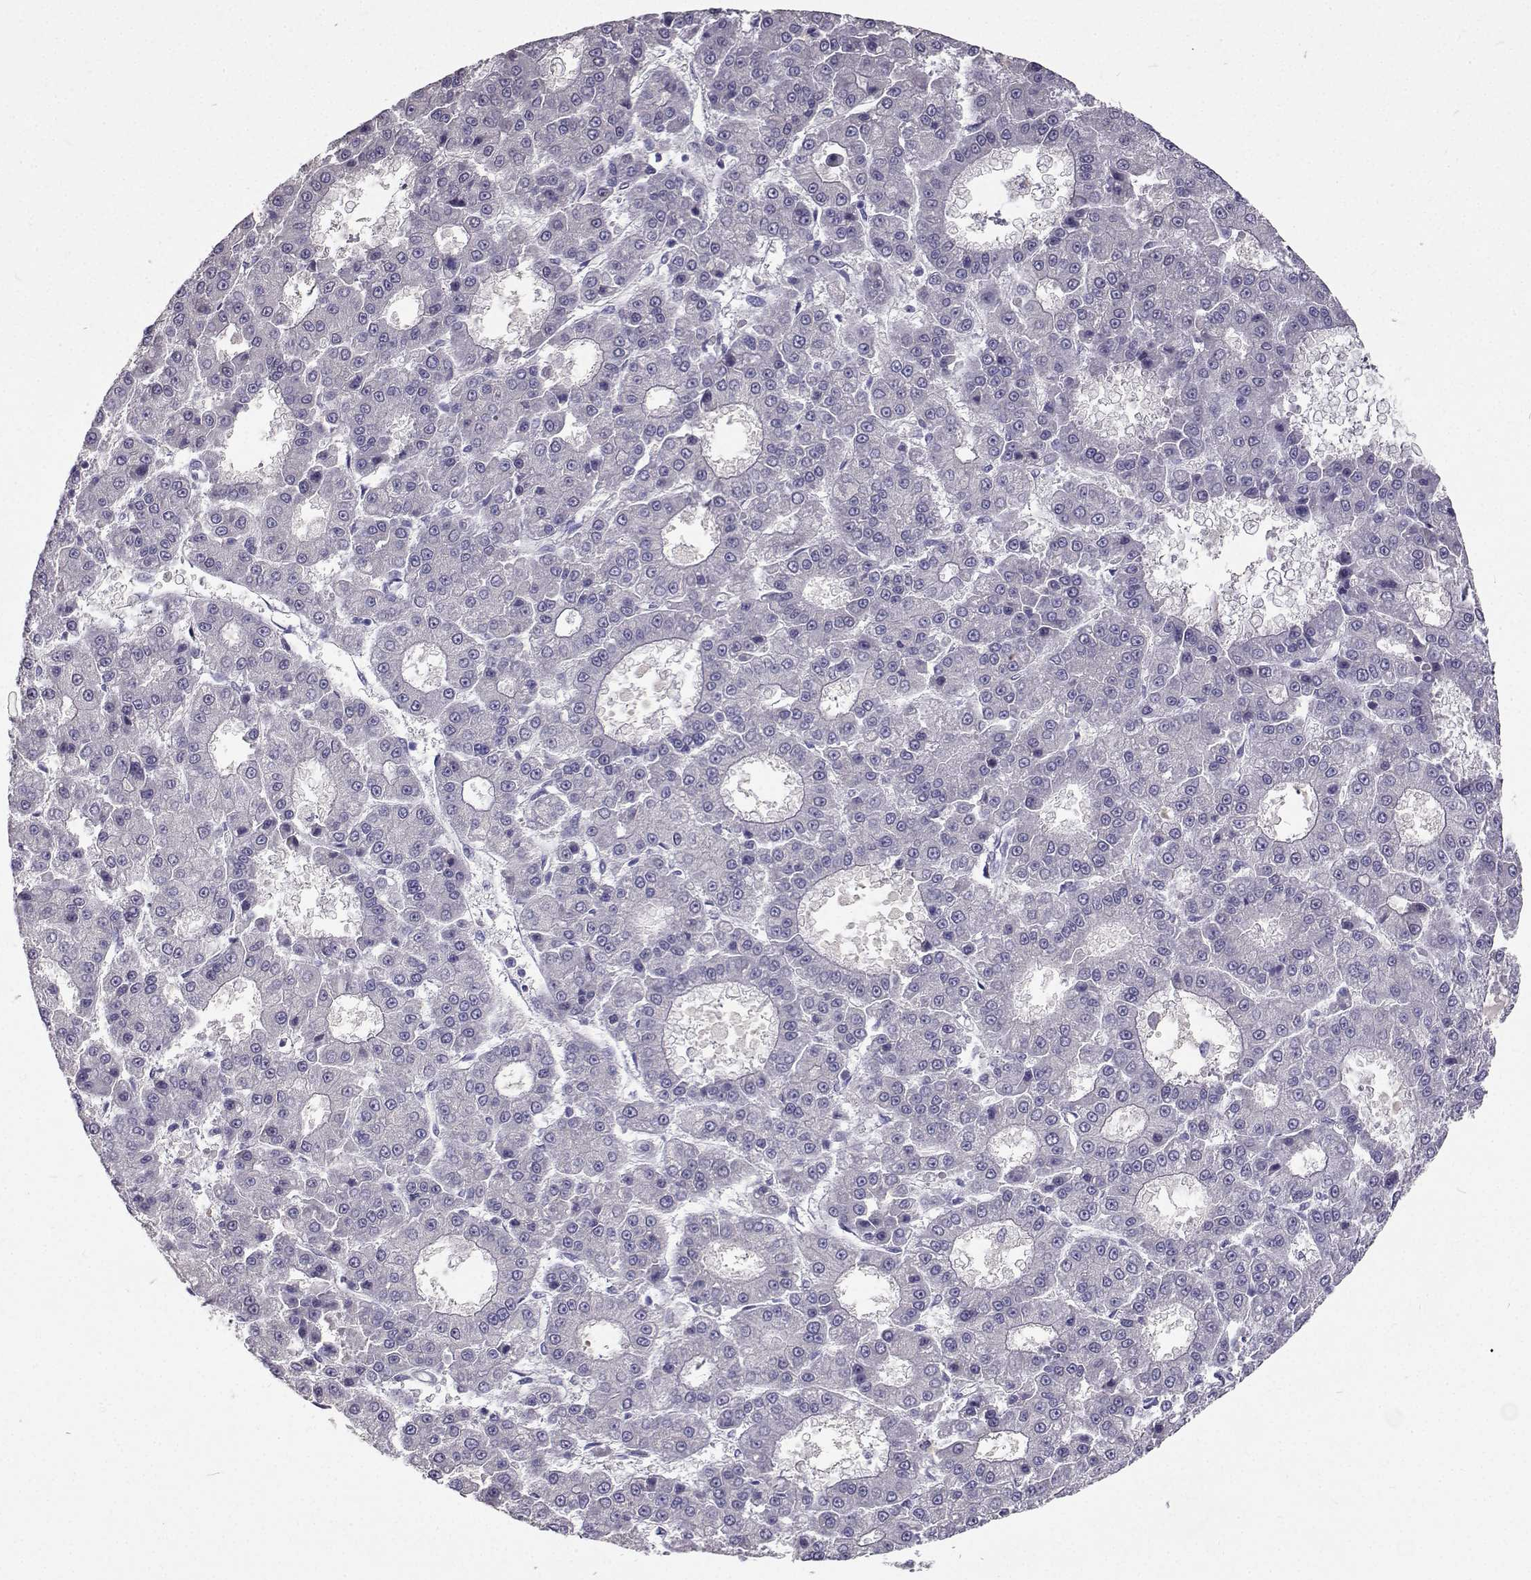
{"staining": {"intensity": "negative", "quantity": "none", "location": "none"}, "tissue": "liver cancer", "cell_type": "Tumor cells", "image_type": "cancer", "snomed": [{"axis": "morphology", "description": "Carcinoma, Hepatocellular, NOS"}, {"axis": "topography", "description": "Liver"}], "caption": "The immunohistochemistry micrograph has no significant expression in tumor cells of hepatocellular carcinoma (liver) tissue.", "gene": "CFAP44", "patient": {"sex": "male", "age": 70}}